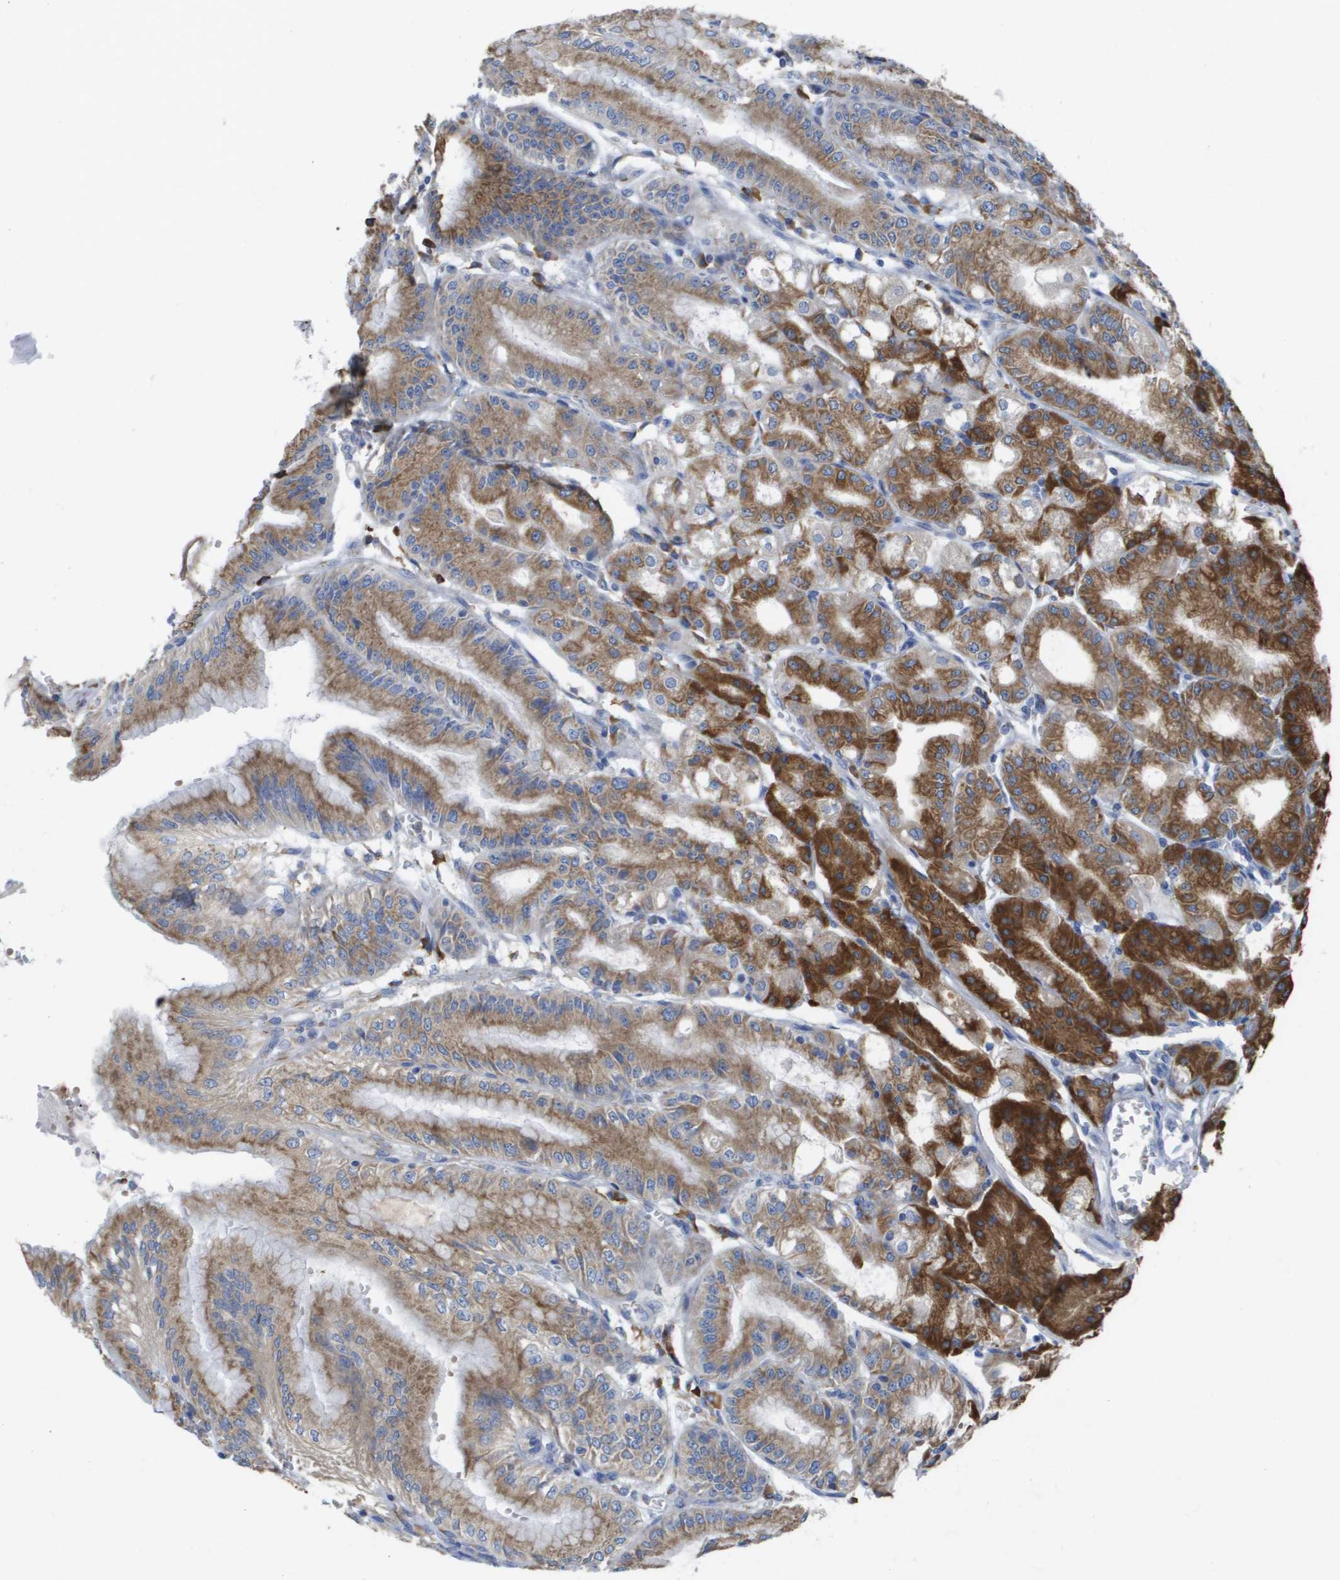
{"staining": {"intensity": "strong", "quantity": ">75%", "location": "cytoplasmic/membranous"}, "tissue": "stomach", "cell_type": "Glandular cells", "image_type": "normal", "snomed": [{"axis": "morphology", "description": "Normal tissue, NOS"}, {"axis": "topography", "description": "Stomach, lower"}], "caption": "Brown immunohistochemical staining in unremarkable human stomach displays strong cytoplasmic/membranous staining in approximately >75% of glandular cells. (DAB IHC with brightfield microscopy, high magnification).", "gene": "SDR42E1", "patient": {"sex": "male", "age": 71}}